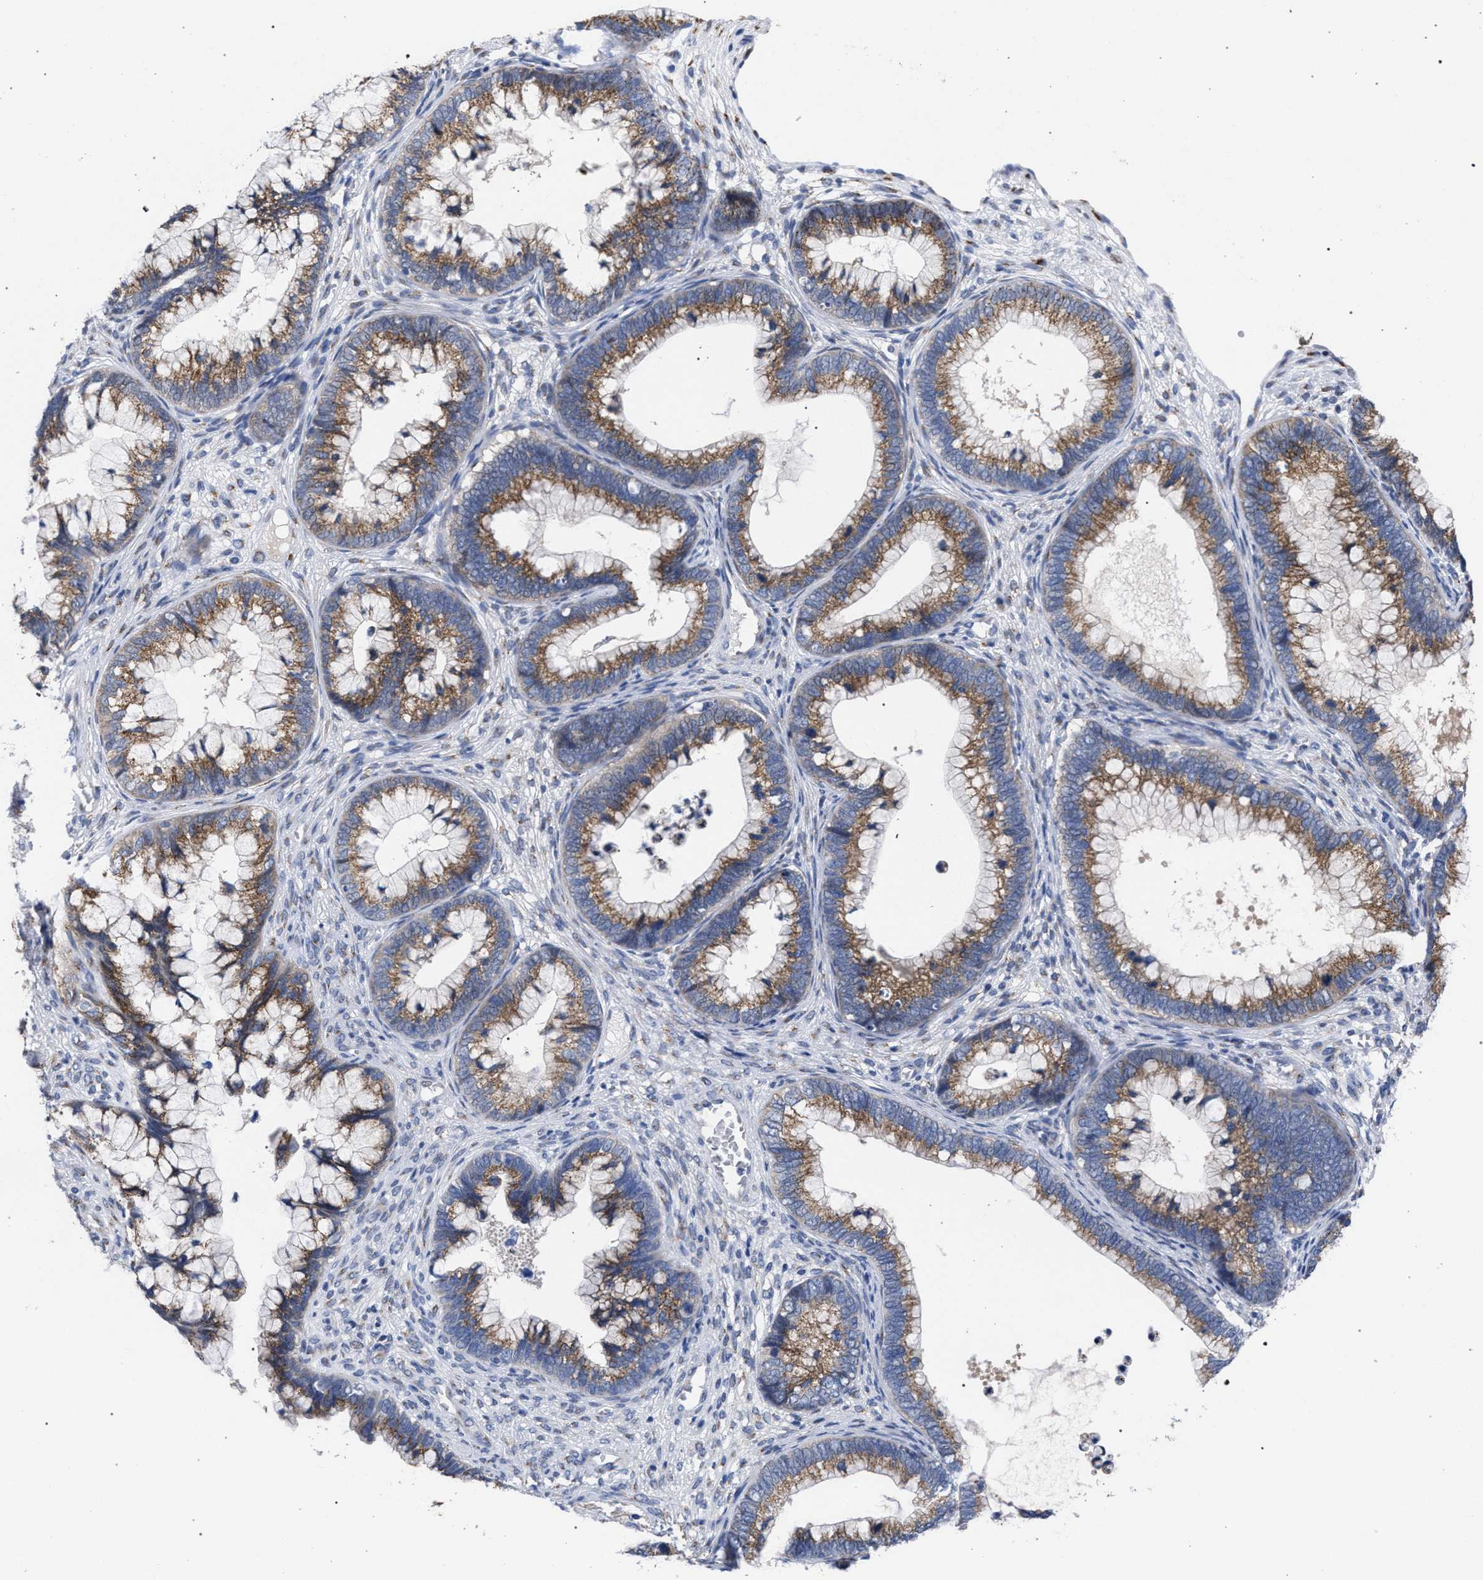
{"staining": {"intensity": "moderate", "quantity": ">75%", "location": "cytoplasmic/membranous"}, "tissue": "cervical cancer", "cell_type": "Tumor cells", "image_type": "cancer", "snomed": [{"axis": "morphology", "description": "Adenocarcinoma, NOS"}, {"axis": "topography", "description": "Cervix"}], "caption": "Immunohistochemical staining of human cervical adenocarcinoma shows moderate cytoplasmic/membranous protein expression in approximately >75% of tumor cells. Nuclei are stained in blue.", "gene": "GOLGA2", "patient": {"sex": "female", "age": 44}}